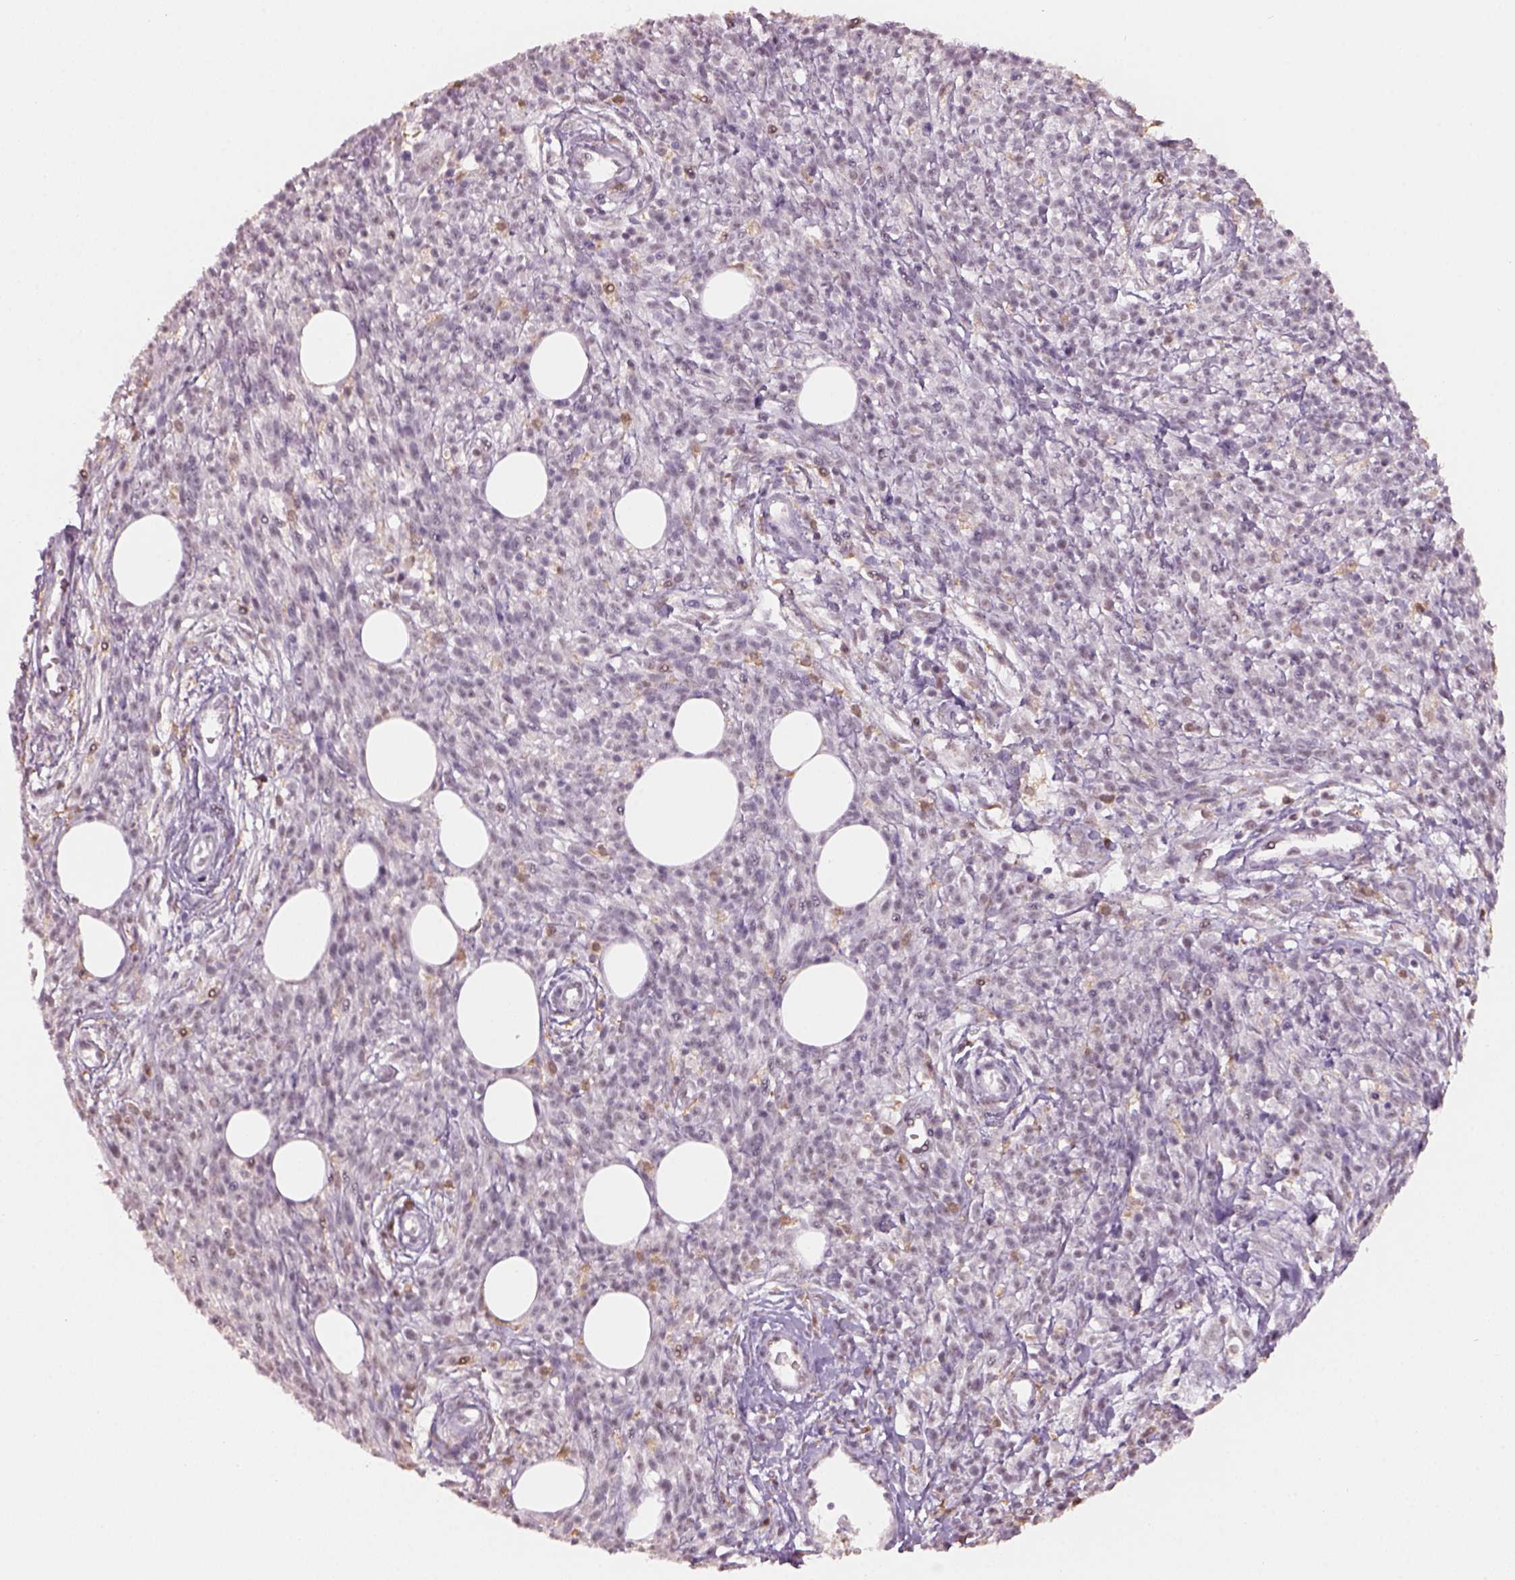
{"staining": {"intensity": "negative", "quantity": "none", "location": "none"}, "tissue": "melanoma", "cell_type": "Tumor cells", "image_type": "cancer", "snomed": [{"axis": "morphology", "description": "Malignant melanoma, NOS"}, {"axis": "topography", "description": "Skin"}, {"axis": "topography", "description": "Skin of trunk"}], "caption": "Photomicrograph shows no protein staining in tumor cells of melanoma tissue.", "gene": "NAT8", "patient": {"sex": "male", "age": 74}}